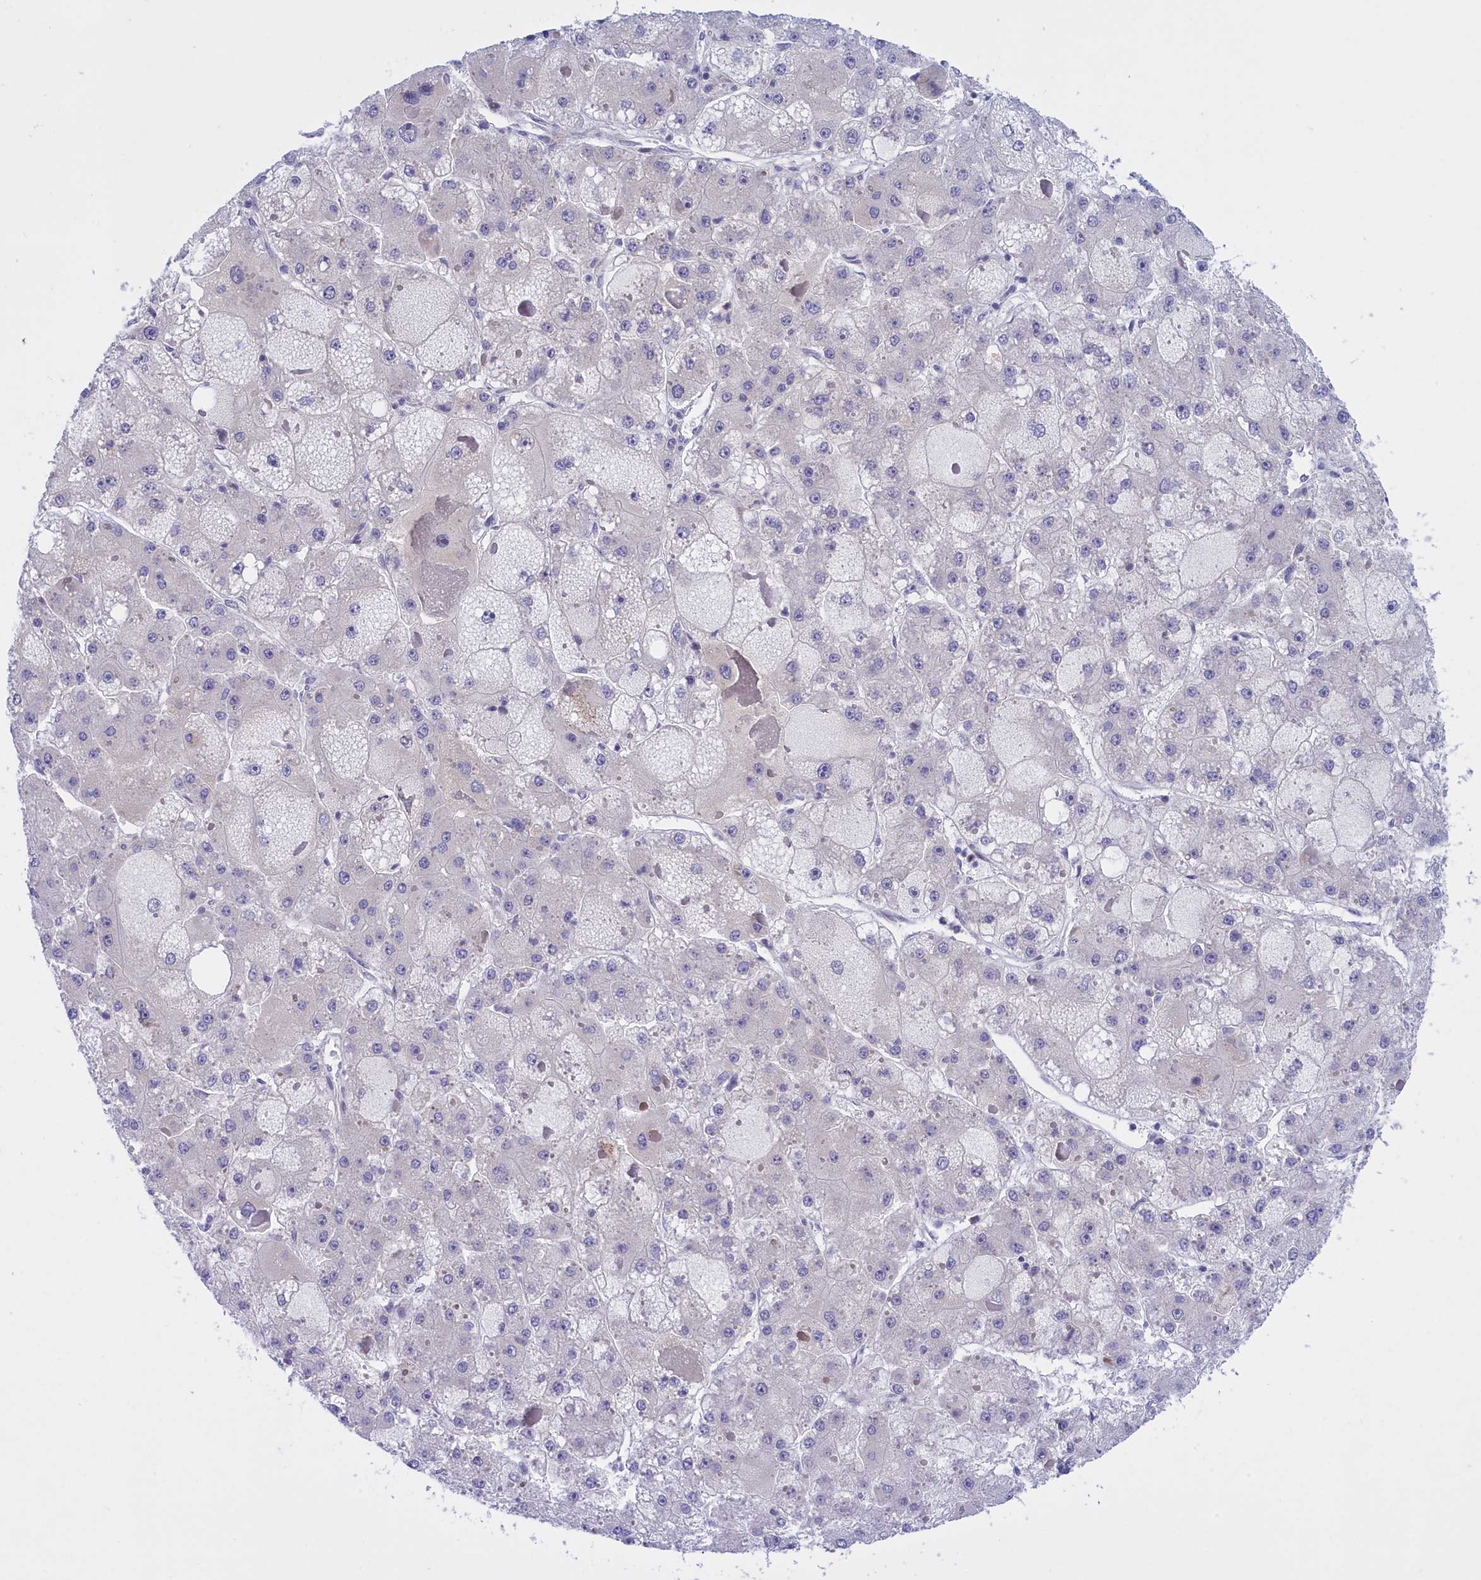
{"staining": {"intensity": "negative", "quantity": "none", "location": "none"}, "tissue": "liver cancer", "cell_type": "Tumor cells", "image_type": "cancer", "snomed": [{"axis": "morphology", "description": "Carcinoma, Hepatocellular, NOS"}, {"axis": "topography", "description": "Liver"}], "caption": "Immunohistochemical staining of liver cancer displays no significant staining in tumor cells. (DAB immunohistochemistry, high magnification).", "gene": "FAM149B1", "patient": {"sex": "female", "age": 73}}